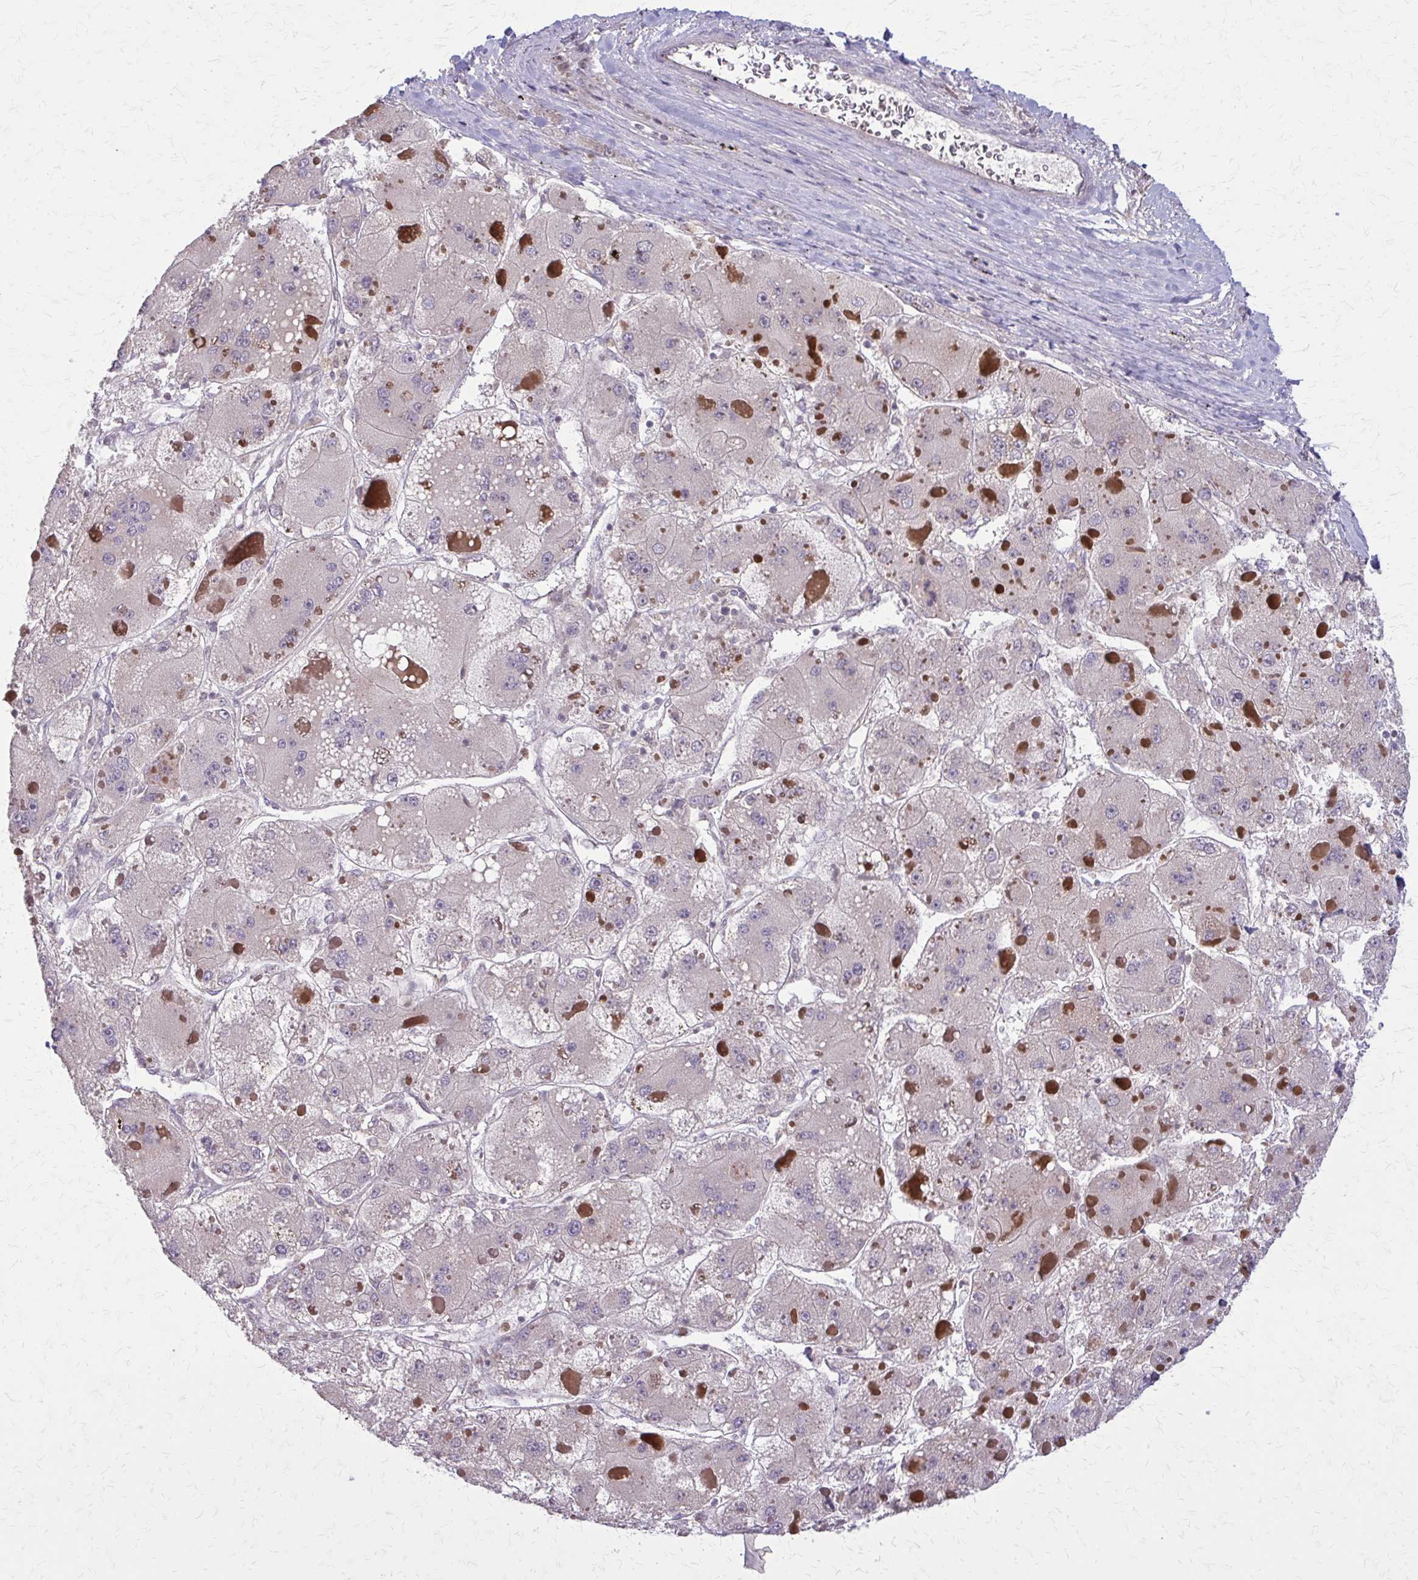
{"staining": {"intensity": "negative", "quantity": "none", "location": "none"}, "tissue": "liver cancer", "cell_type": "Tumor cells", "image_type": "cancer", "snomed": [{"axis": "morphology", "description": "Carcinoma, Hepatocellular, NOS"}, {"axis": "topography", "description": "Liver"}], "caption": "The photomicrograph shows no significant positivity in tumor cells of hepatocellular carcinoma (liver).", "gene": "NRBF2", "patient": {"sex": "female", "age": 73}}